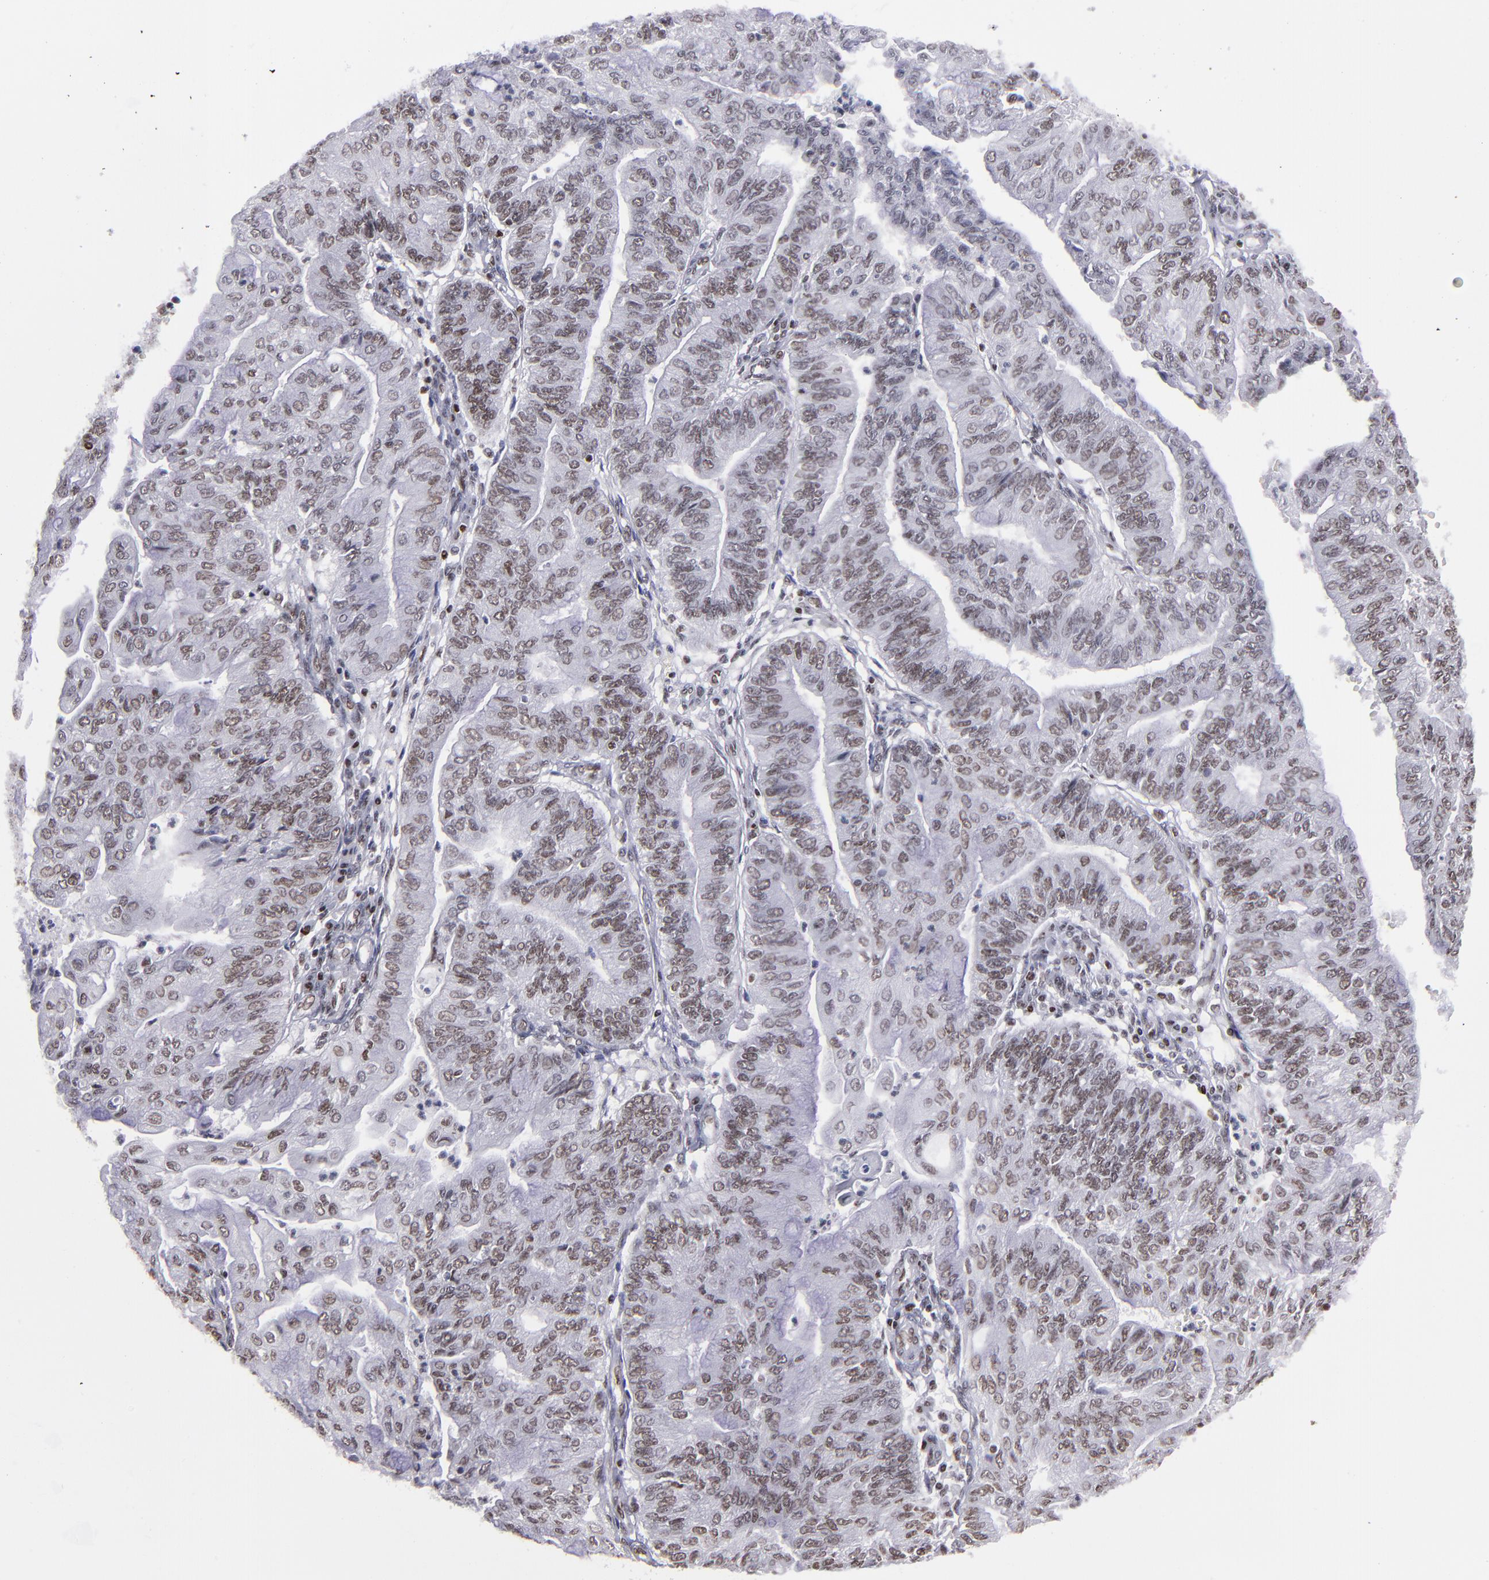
{"staining": {"intensity": "weak", "quantity": "25%-75%", "location": "nuclear"}, "tissue": "endometrial cancer", "cell_type": "Tumor cells", "image_type": "cancer", "snomed": [{"axis": "morphology", "description": "Adenocarcinoma, NOS"}, {"axis": "topography", "description": "Endometrium"}], "caption": "Endometrial cancer (adenocarcinoma) was stained to show a protein in brown. There is low levels of weak nuclear staining in approximately 25%-75% of tumor cells.", "gene": "TERF2", "patient": {"sex": "female", "age": 59}}